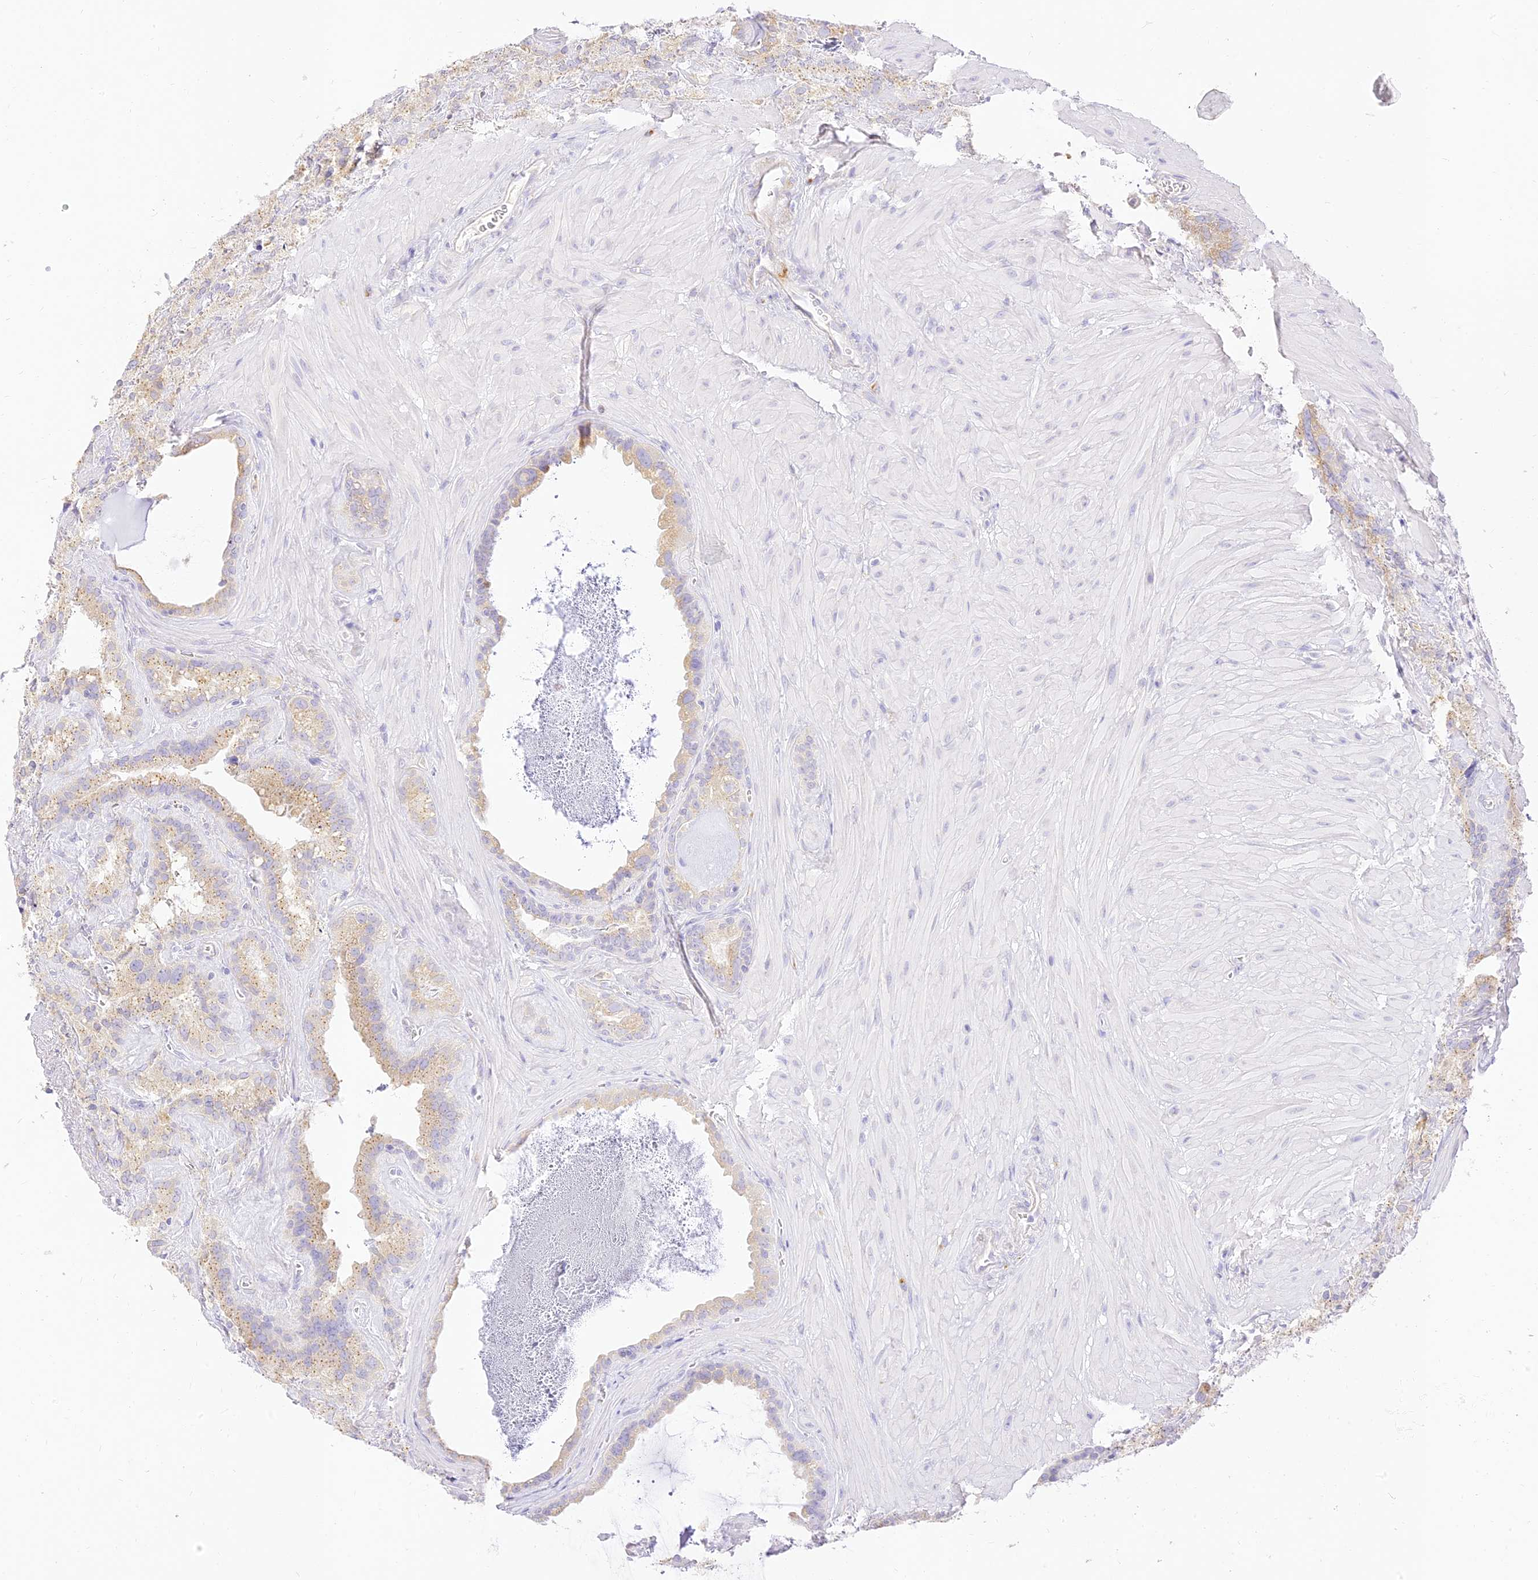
{"staining": {"intensity": "weak", "quantity": ">75%", "location": "cytoplasmic/membranous"}, "tissue": "seminal vesicle", "cell_type": "Glandular cells", "image_type": "normal", "snomed": [{"axis": "morphology", "description": "Normal tissue, NOS"}, {"axis": "topography", "description": "Prostate"}, {"axis": "topography", "description": "Seminal veicle"}], "caption": "Weak cytoplasmic/membranous positivity for a protein is seen in about >75% of glandular cells of benign seminal vesicle using immunohistochemistry.", "gene": "SEC13", "patient": {"sex": "male", "age": 59}}